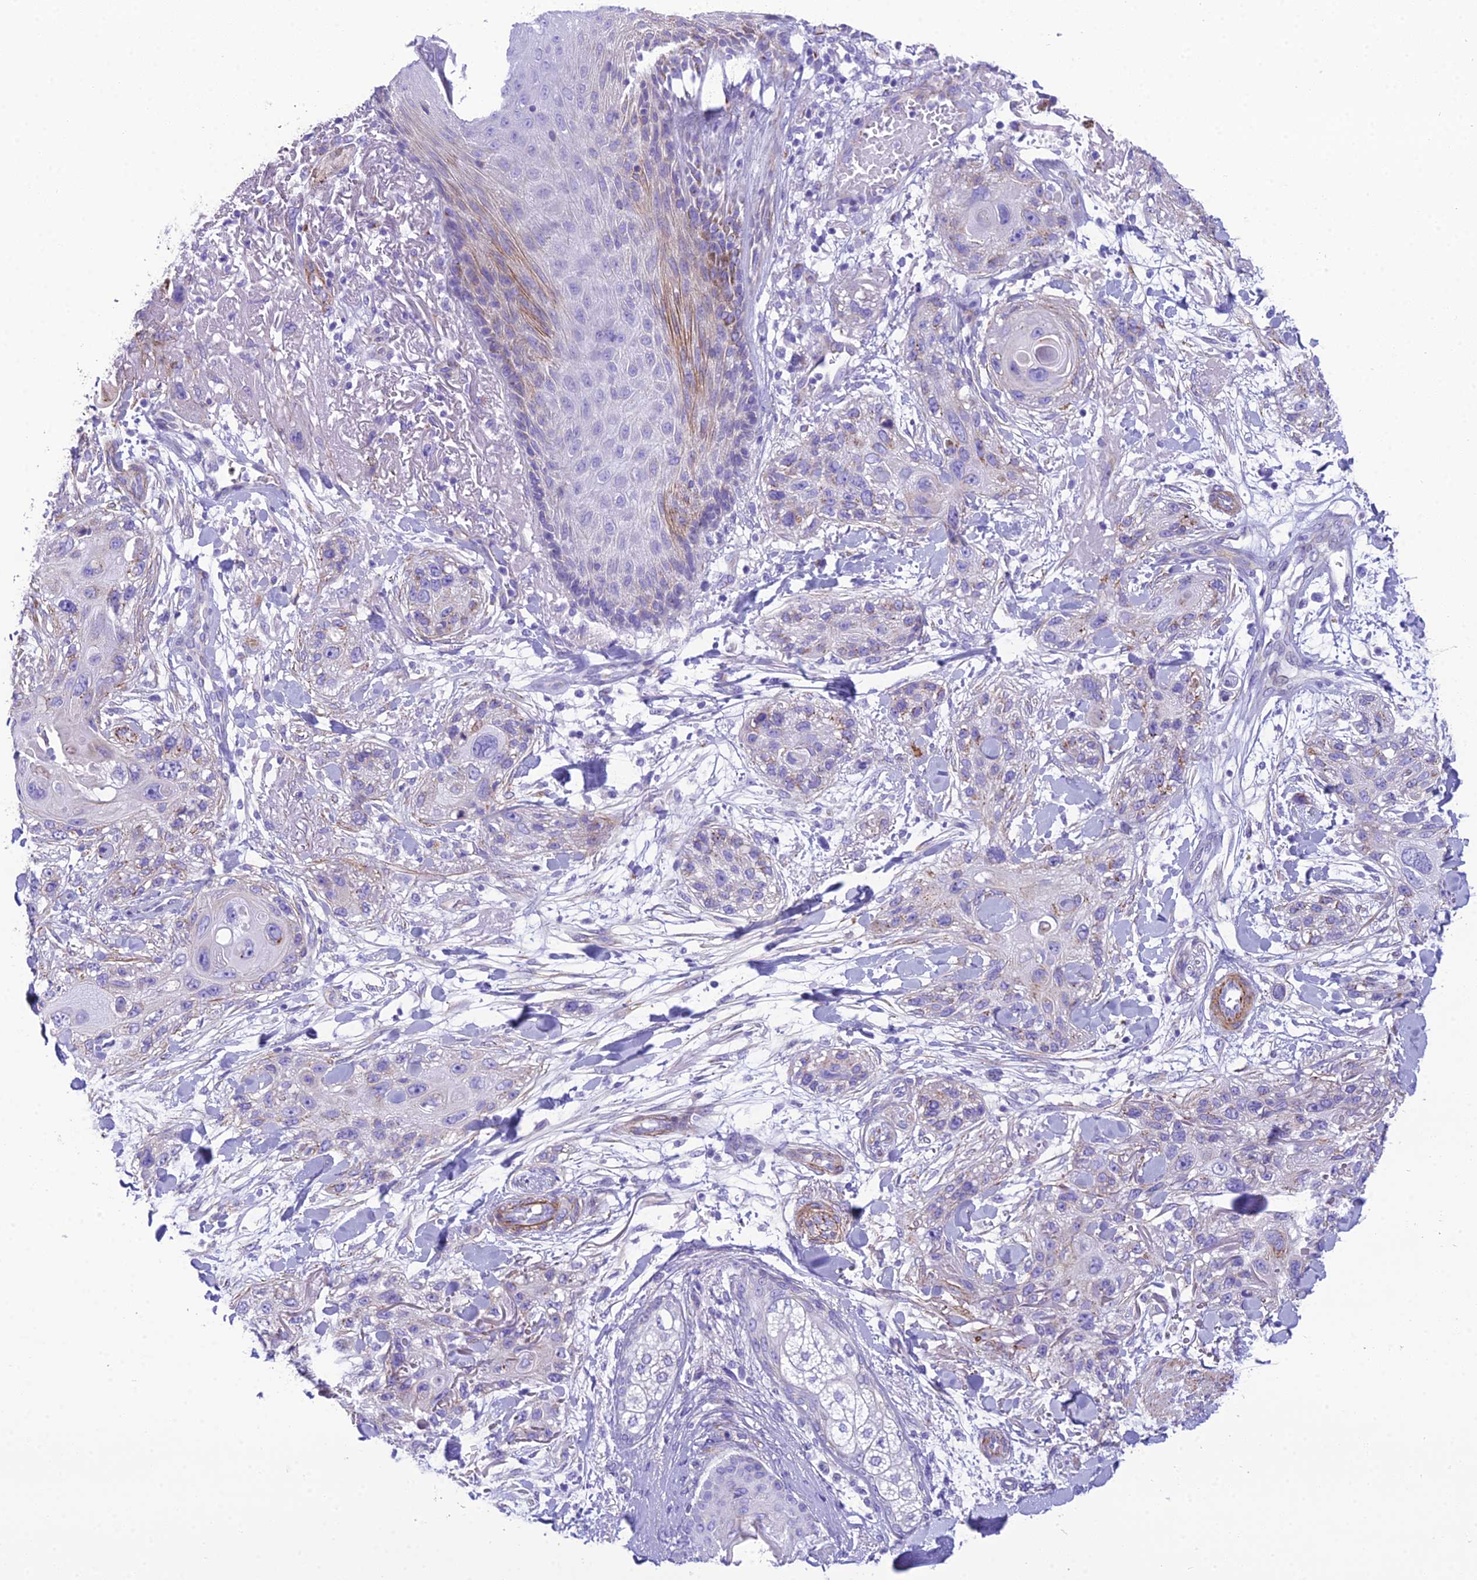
{"staining": {"intensity": "negative", "quantity": "none", "location": "none"}, "tissue": "skin cancer", "cell_type": "Tumor cells", "image_type": "cancer", "snomed": [{"axis": "morphology", "description": "Normal tissue, NOS"}, {"axis": "morphology", "description": "Squamous cell carcinoma, NOS"}, {"axis": "topography", "description": "Skin"}], "caption": "Immunohistochemistry micrograph of human skin cancer (squamous cell carcinoma) stained for a protein (brown), which shows no staining in tumor cells.", "gene": "GFRA1", "patient": {"sex": "male", "age": 72}}